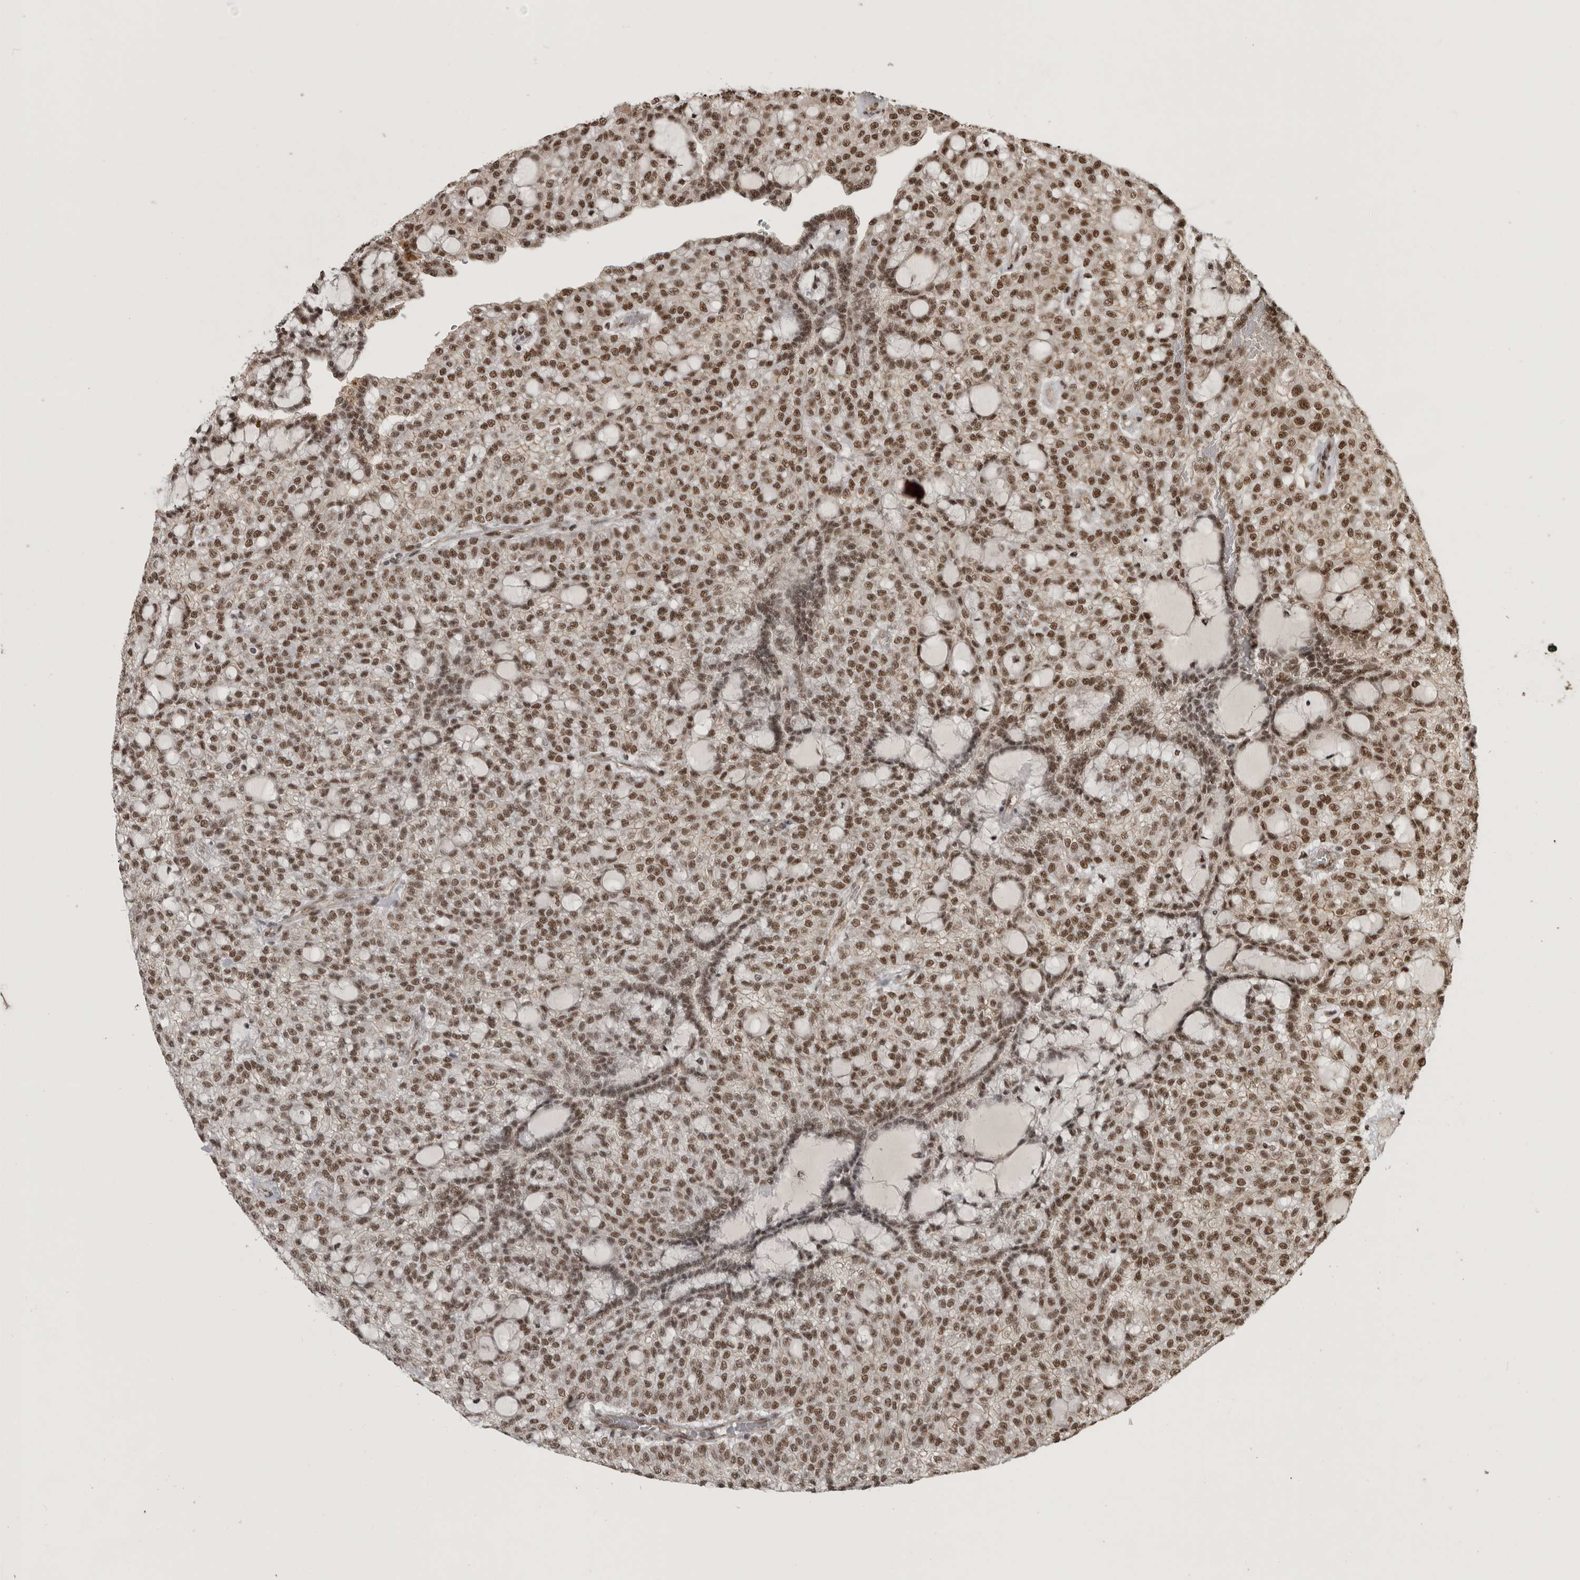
{"staining": {"intensity": "strong", "quantity": ">75%", "location": "nuclear"}, "tissue": "renal cancer", "cell_type": "Tumor cells", "image_type": "cancer", "snomed": [{"axis": "morphology", "description": "Adenocarcinoma, NOS"}, {"axis": "topography", "description": "Kidney"}], "caption": "This photomicrograph reveals adenocarcinoma (renal) stained with immunohistochemistry (IHC) to label a protein in brown. The nuclear of tumor cells show strong positivity for the protein. Nuclei are counter-stained blue.", "gene": "CBLL1", "patient": {"sex": "male", "age": 63}}